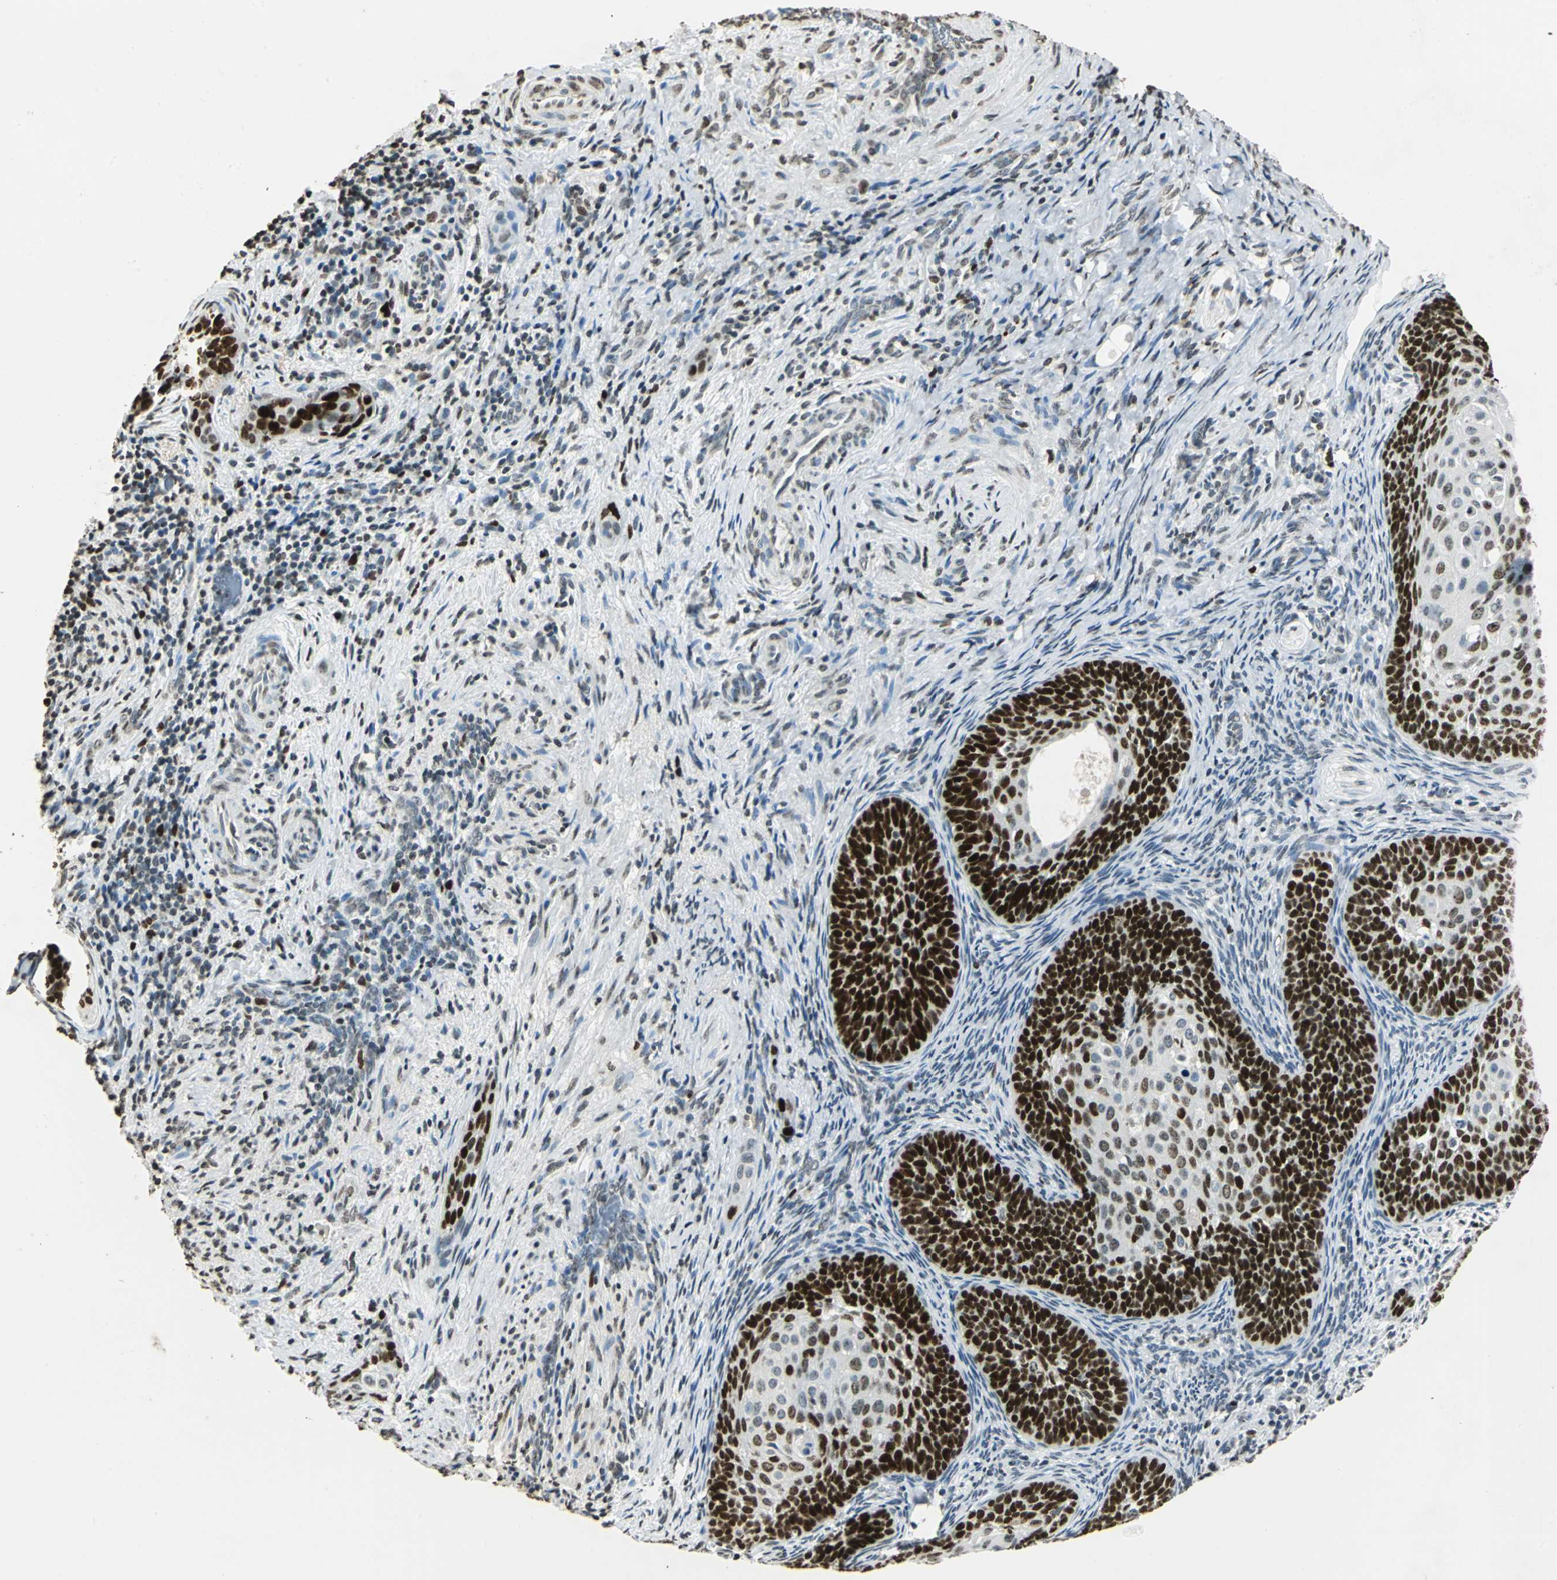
{"staining": {"intensity": "strong", "quantity": ">75%", "location": "nuclear"}, "tissue": "cervical cancer", "cell_type": "Tumor cells", "image_type": "cancer", "snomed": [{"axis": "morphology", "description": "Squamous cell carcinoma, NOS"}, {"axis": "topography", "description": "Cervix"}], "caption": "Cervical cancer stained with a protein marker shows strong staining in tumor cells.", "gene": "MCM4", "patient": {"sex": "female", "age": 33}}